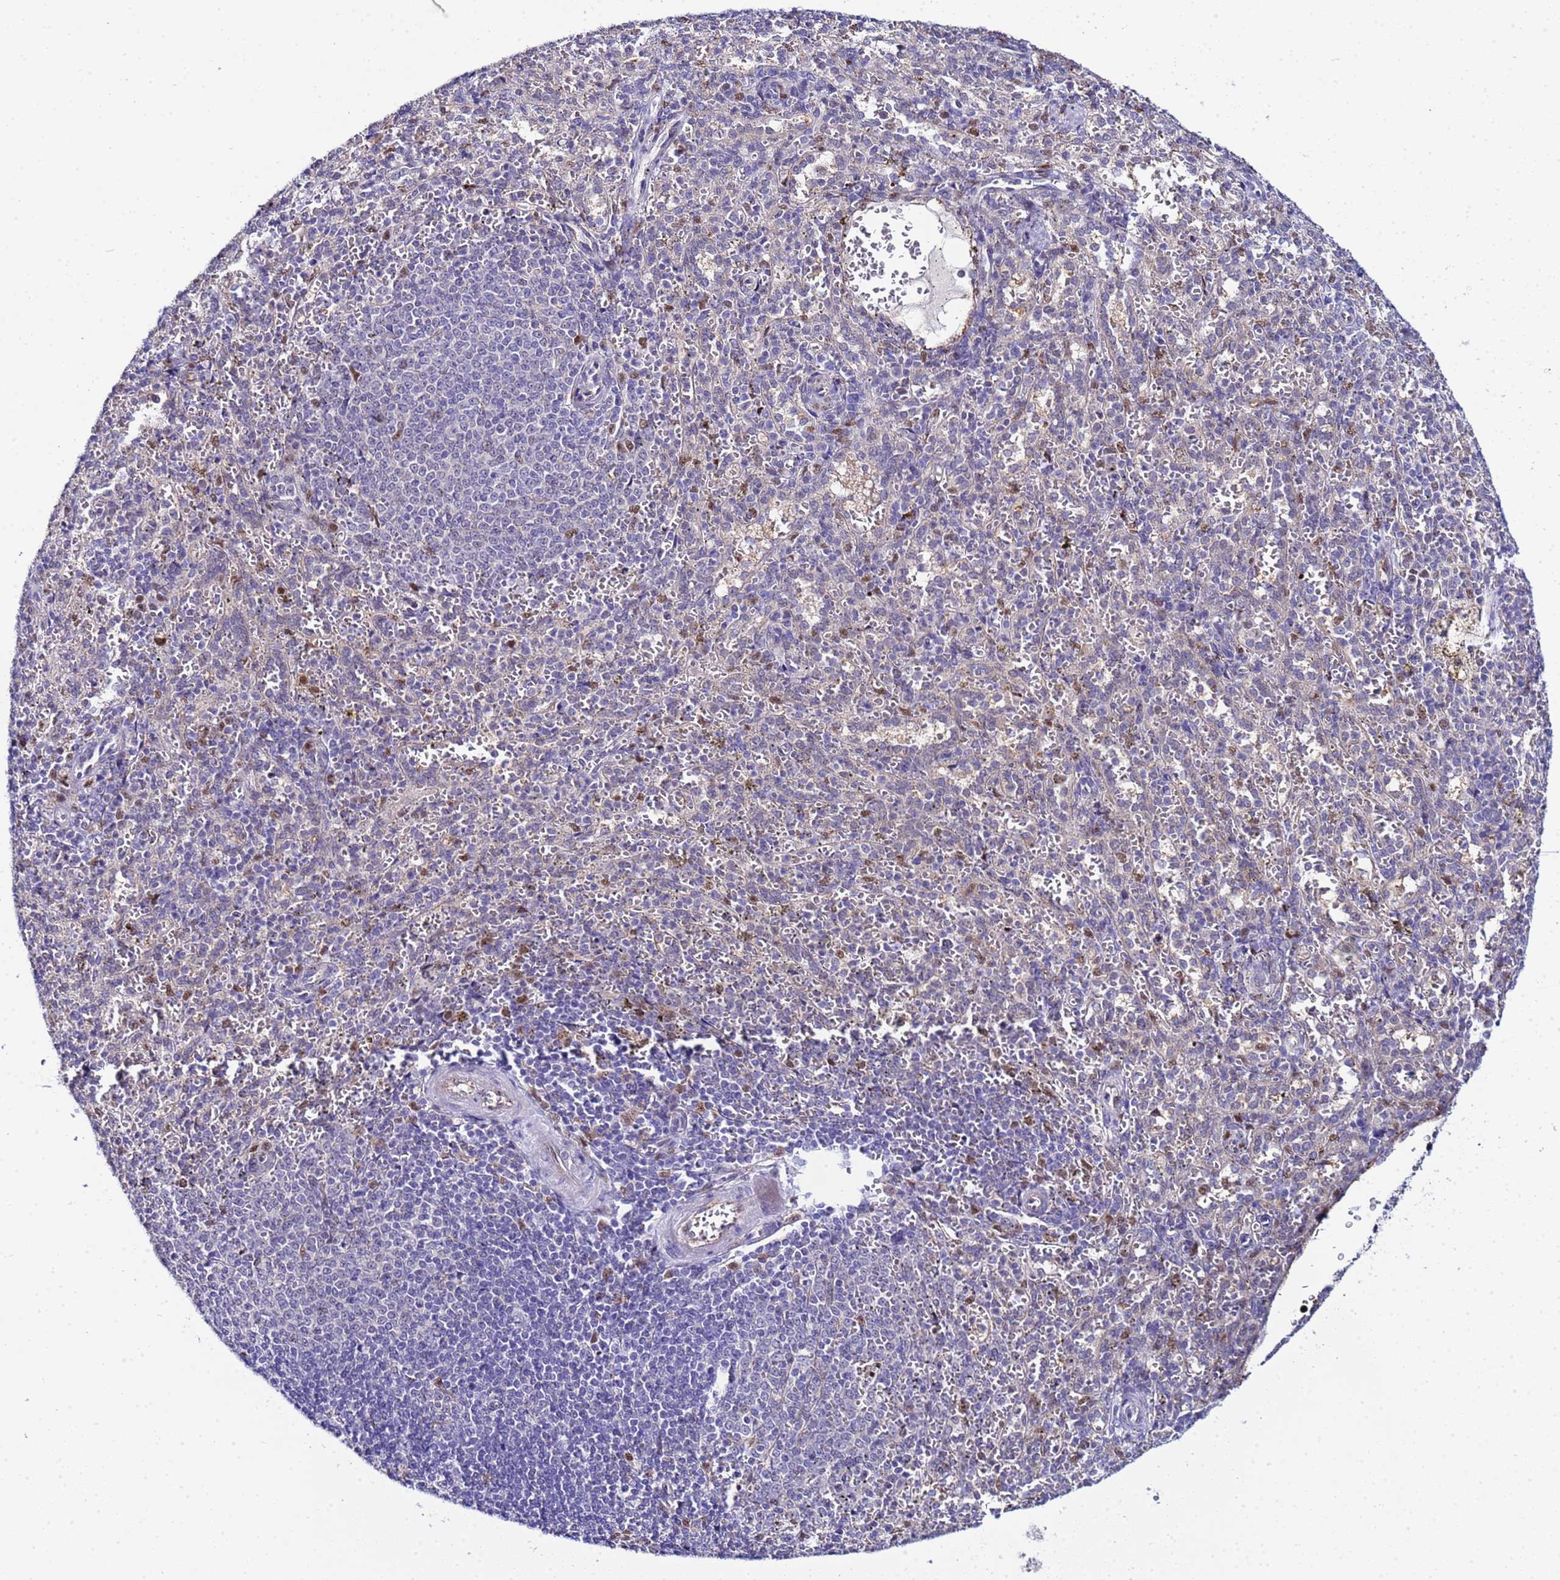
{"staining": {"intensity": "negative", "quantity": "none", "location": "none"}, "tissue": "spleen", "cell_type": "Cells in red pulp", "image_type": "normal", "snomed": [{"axis": "morphology", "description": "Normal tissue, NOS"}, {"axis": "topography", "description": "Spleen"}], "caption": "Protein analysis of benign spleen reveals no significant expression in cells in red pulp.", "gene": "SLC25A37", "patient": {"sex": "female", "age": 21}}